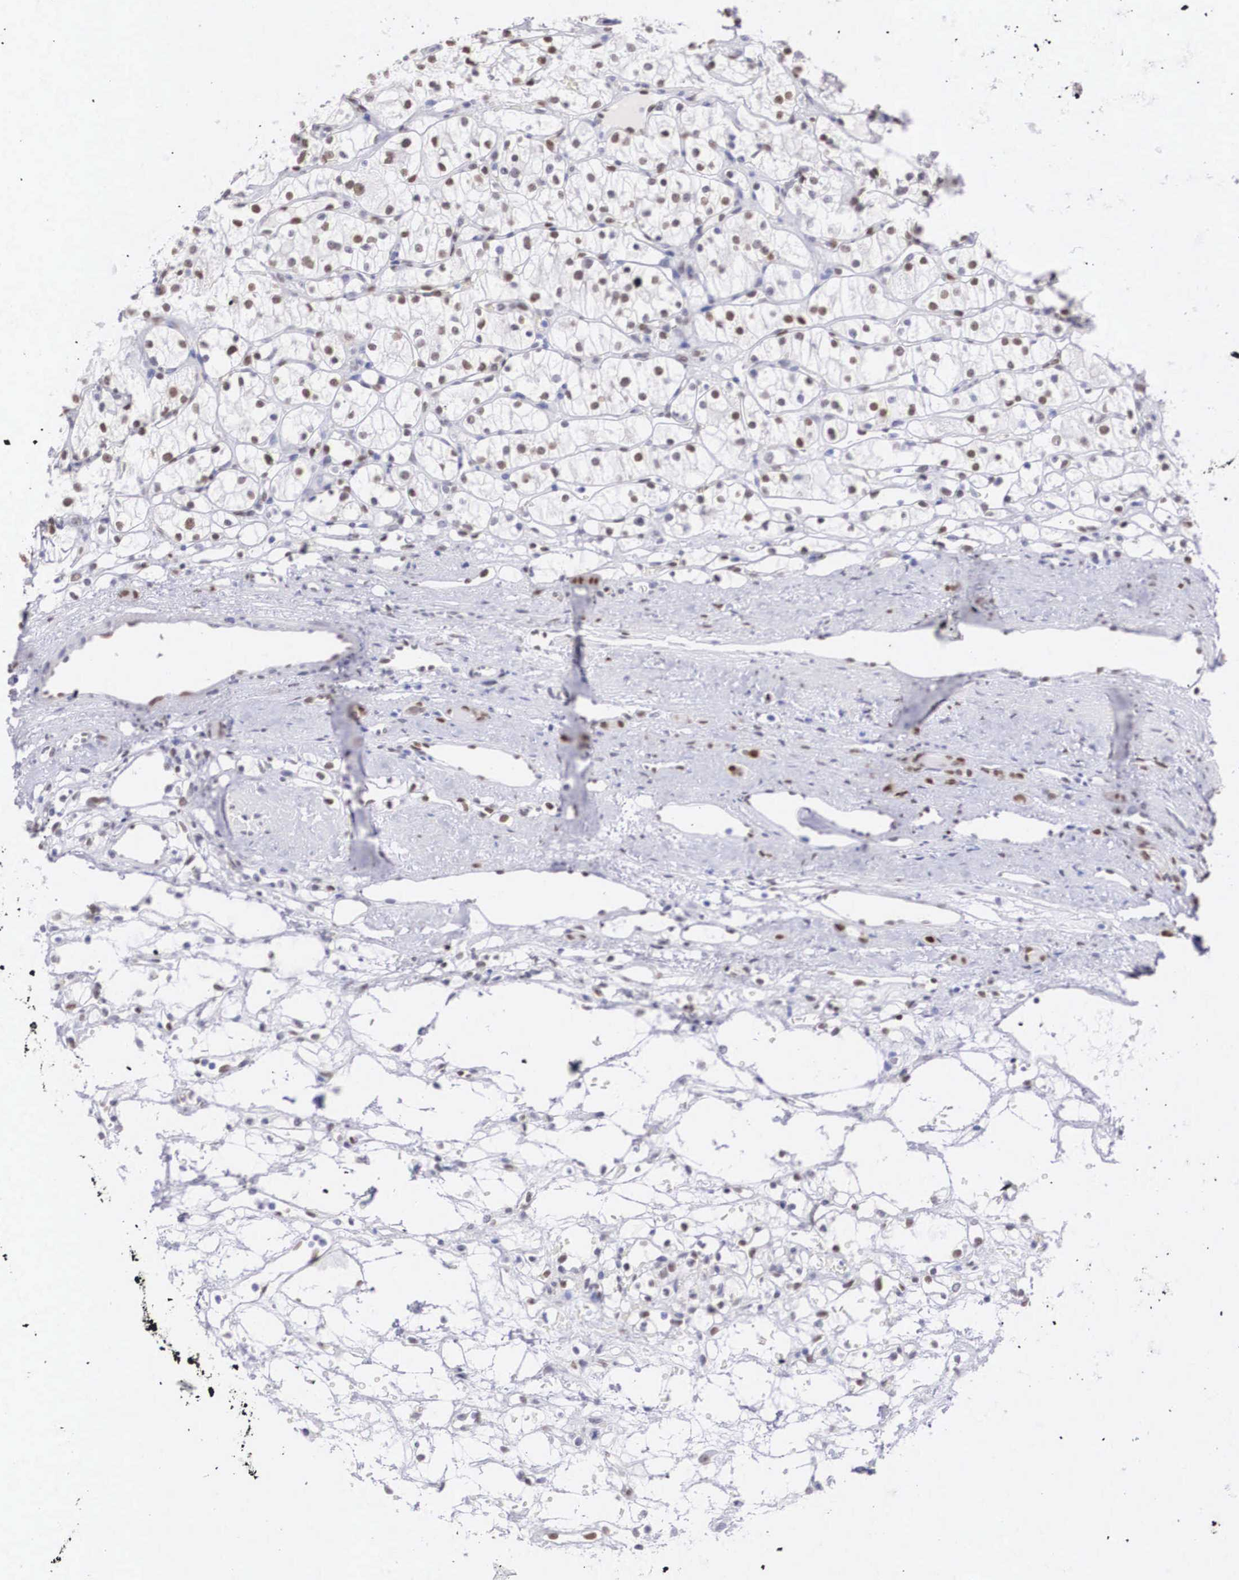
{"staining": {"intensity": "moderate", "quantity": "<25%", "location": "nuclear"}, "tissue": "renal cancer", "cell_type": "Tumor cells", "image_type": "cancer", "snomed": [{"axis": "morphology", "description": "Adenocarcinoma, NOS"}, {"axis": "topography", "description": "Kidney"}], "caption": "Adenocarcinoma (renal) stained with immunohistochemistry exhibits moderate nuclear expression in about <25% of tumor cells.", "gene": "HMGN5", "patient": {"sex": "female", "age": 60}}